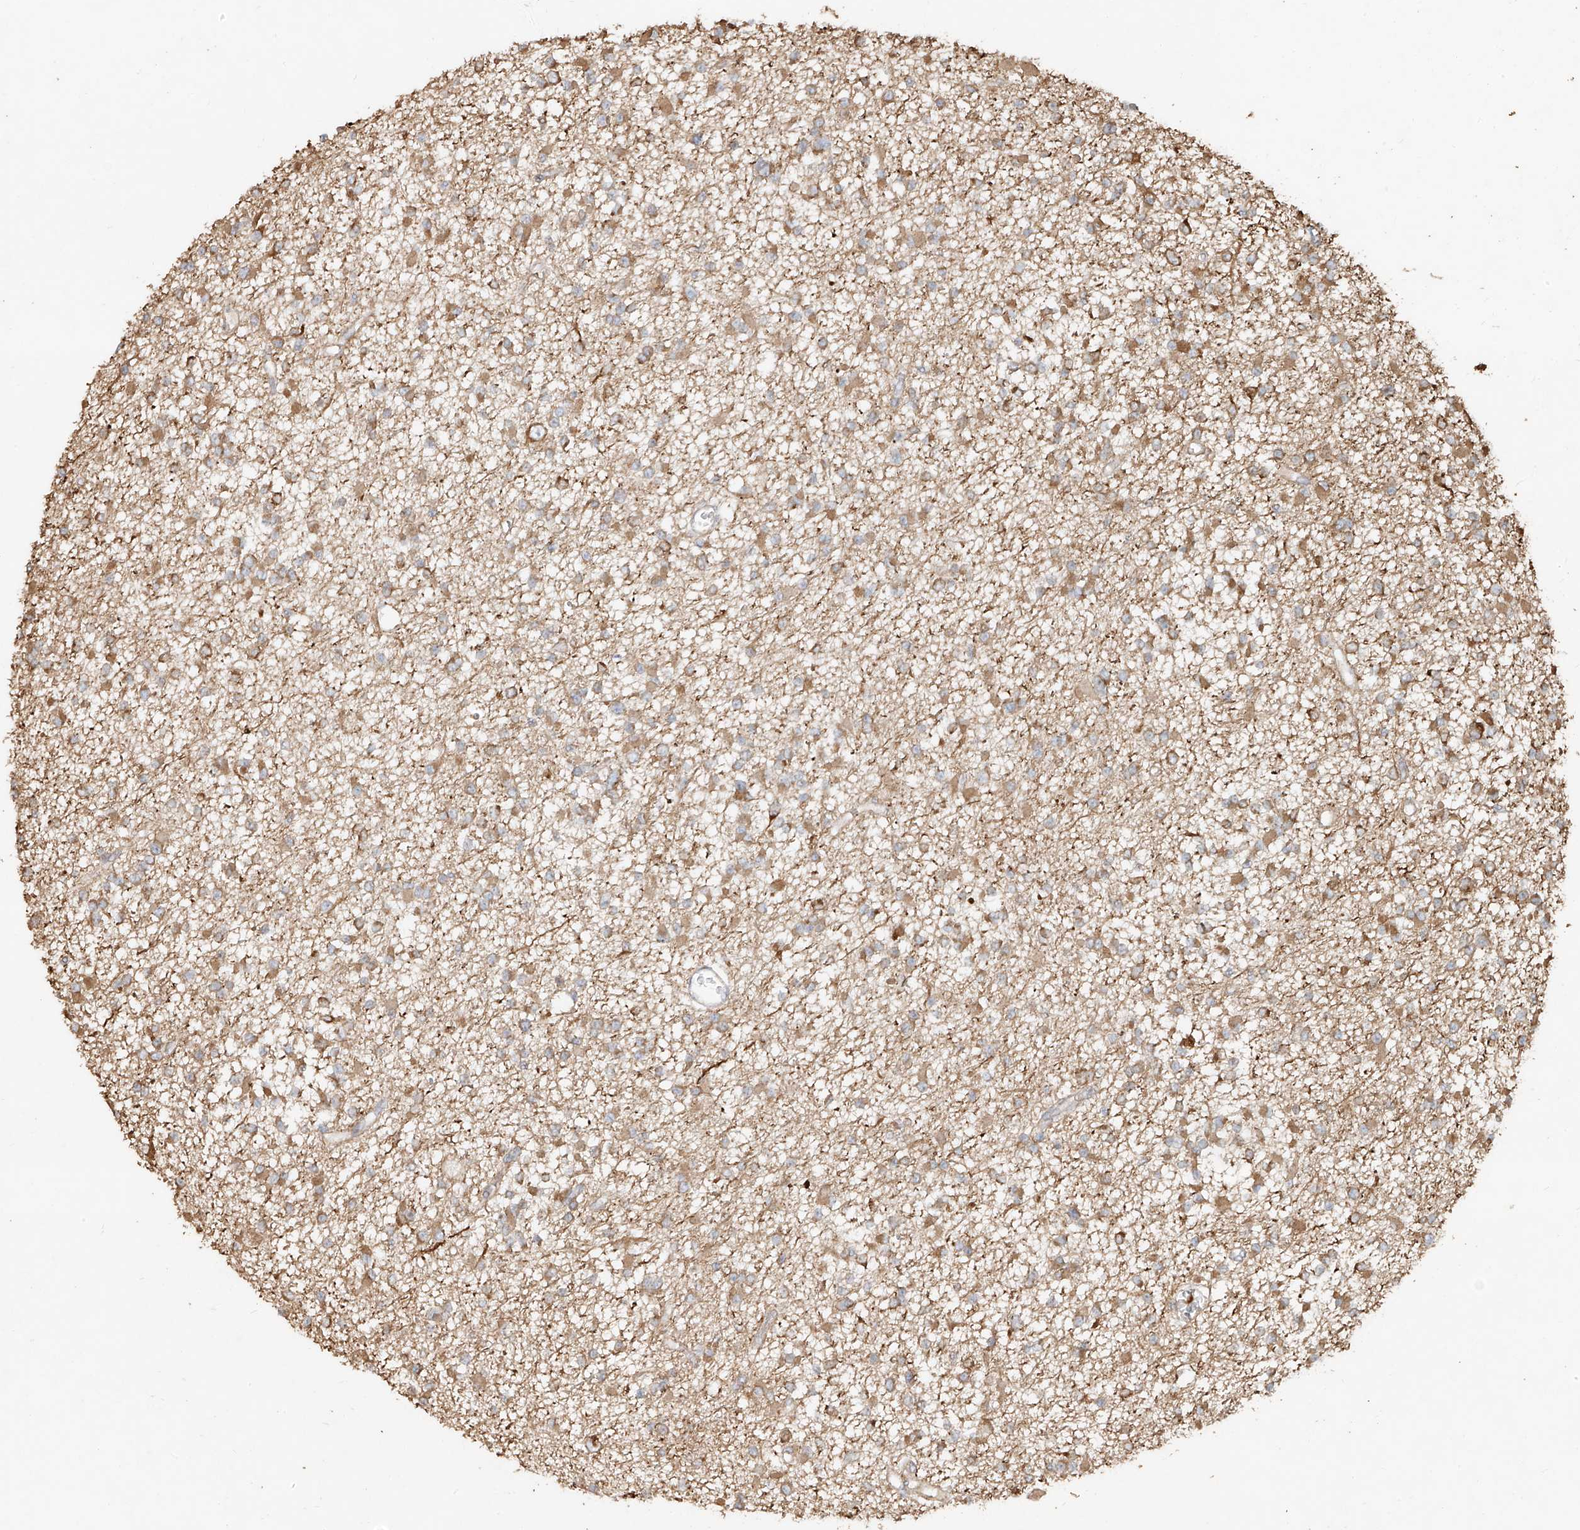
{"staining": {"intensity": "weak", "quantity": ">75%", "location": "cytoplasmic/membranous"}, "tissue": "glioma", "cell_type": "Tumor cells", "image_type": "cancer", "snomed": [{"axis": "morphology", "description": "Glioma, malignant, Low grade"}, {"axis": "topography", "description": "Brain"}], "caption": "An image of low-grade glioma (malignant) stained for a protein reveals weak cytoplasmic/membranous brown staining in tumor cells.", "gene": "EFNB1", "patient": {"sex": "female", "age": 22}}